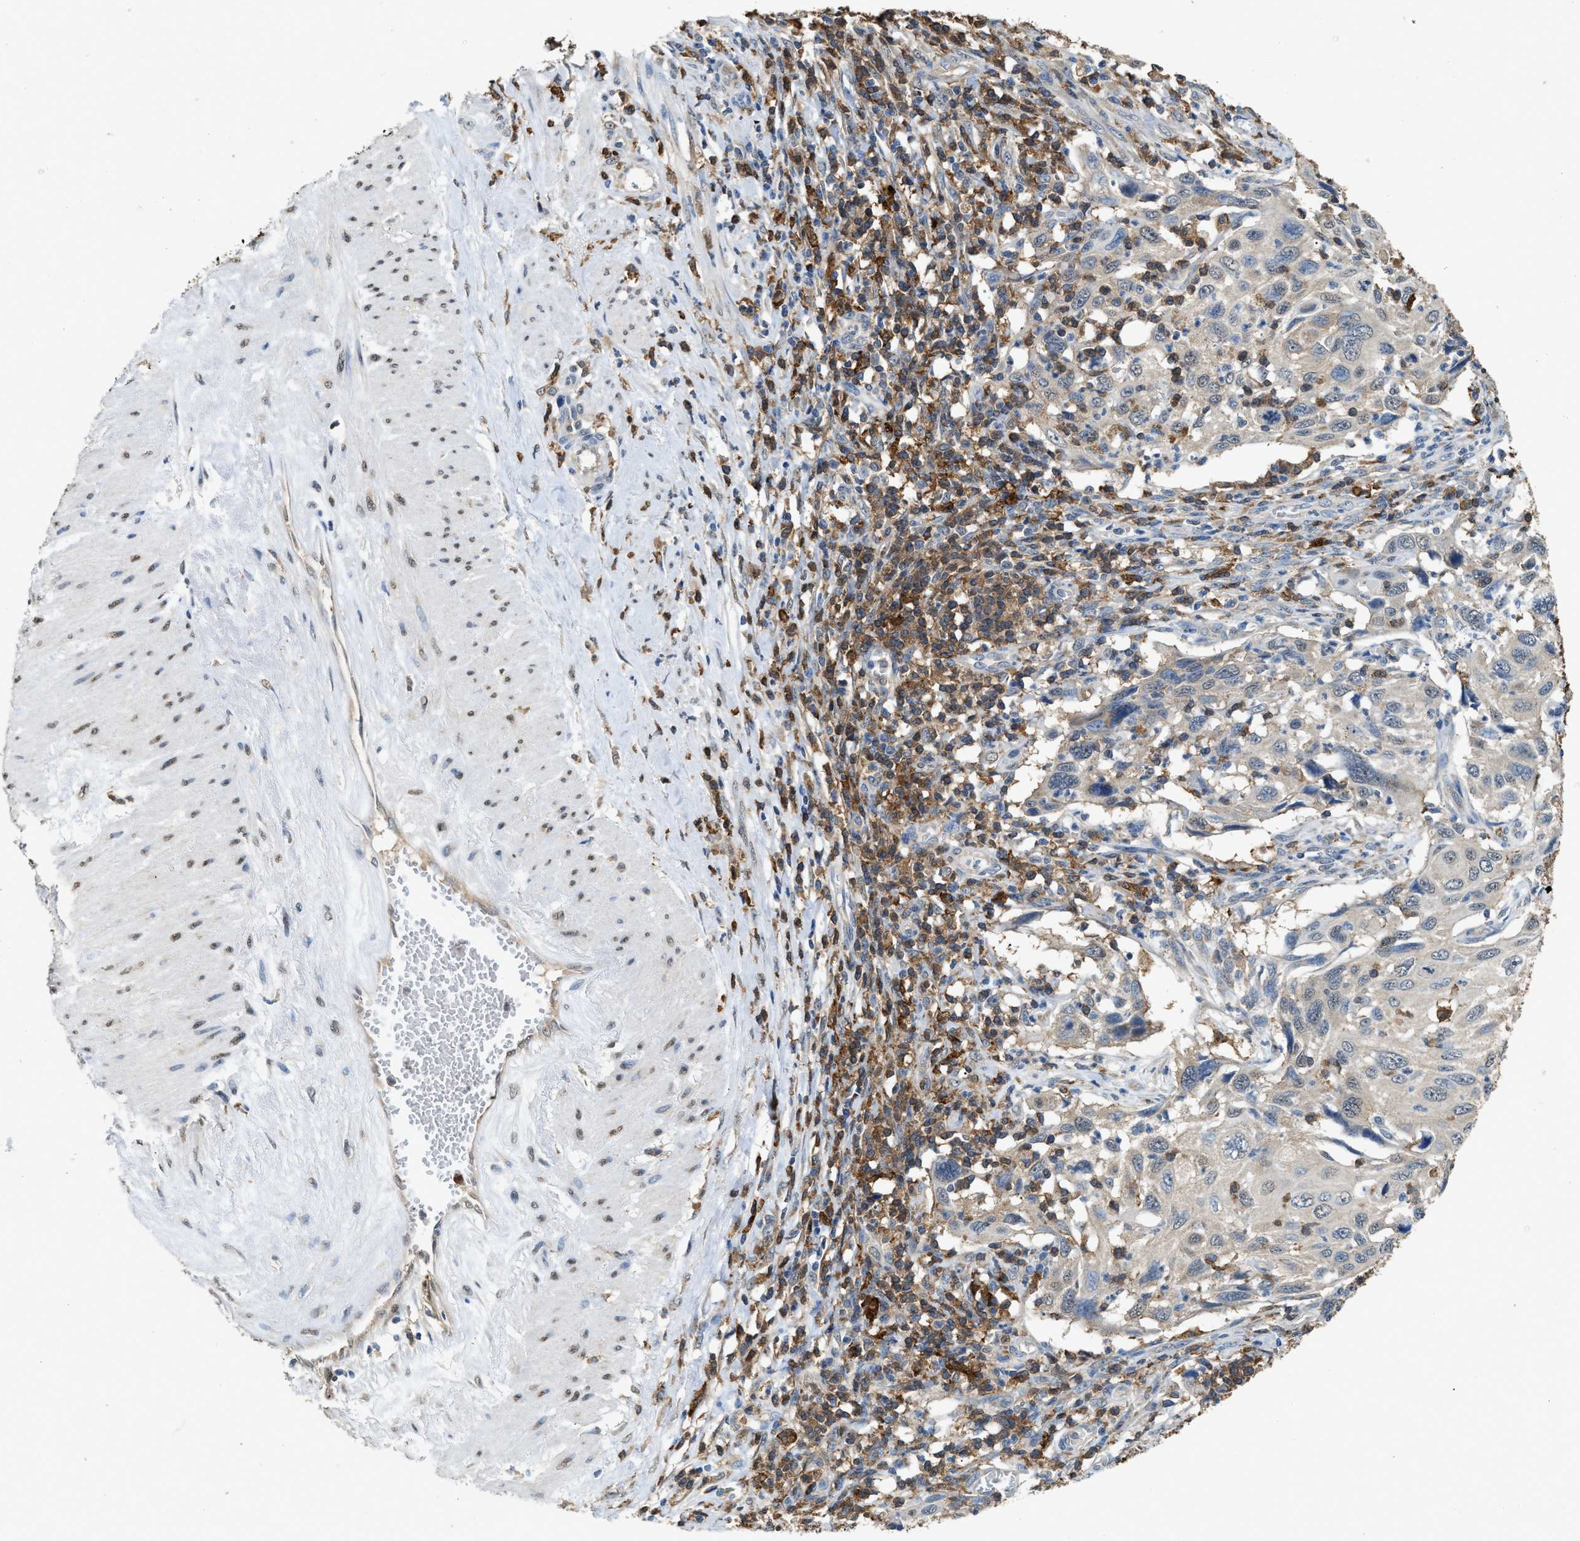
{"staining": {"intensity": "negative", "quantity": "none", "location": "none"}, "tissue": "cervical cancer", "cell_type": "Tumor cells", "image_type": "cancer", "snomed": [{"axis": "morphology", "description": "Squamous cell carcinoma, NOS"}, {"axis": "topography", "description": "Cervix"}], "caption": "IHC micrograph of human cervical cancer stained for a protein (brown), which exhibits no positivity in tumor cells.", "gene": "GCN1", "patient": {"sex": "female", "age": 70}}